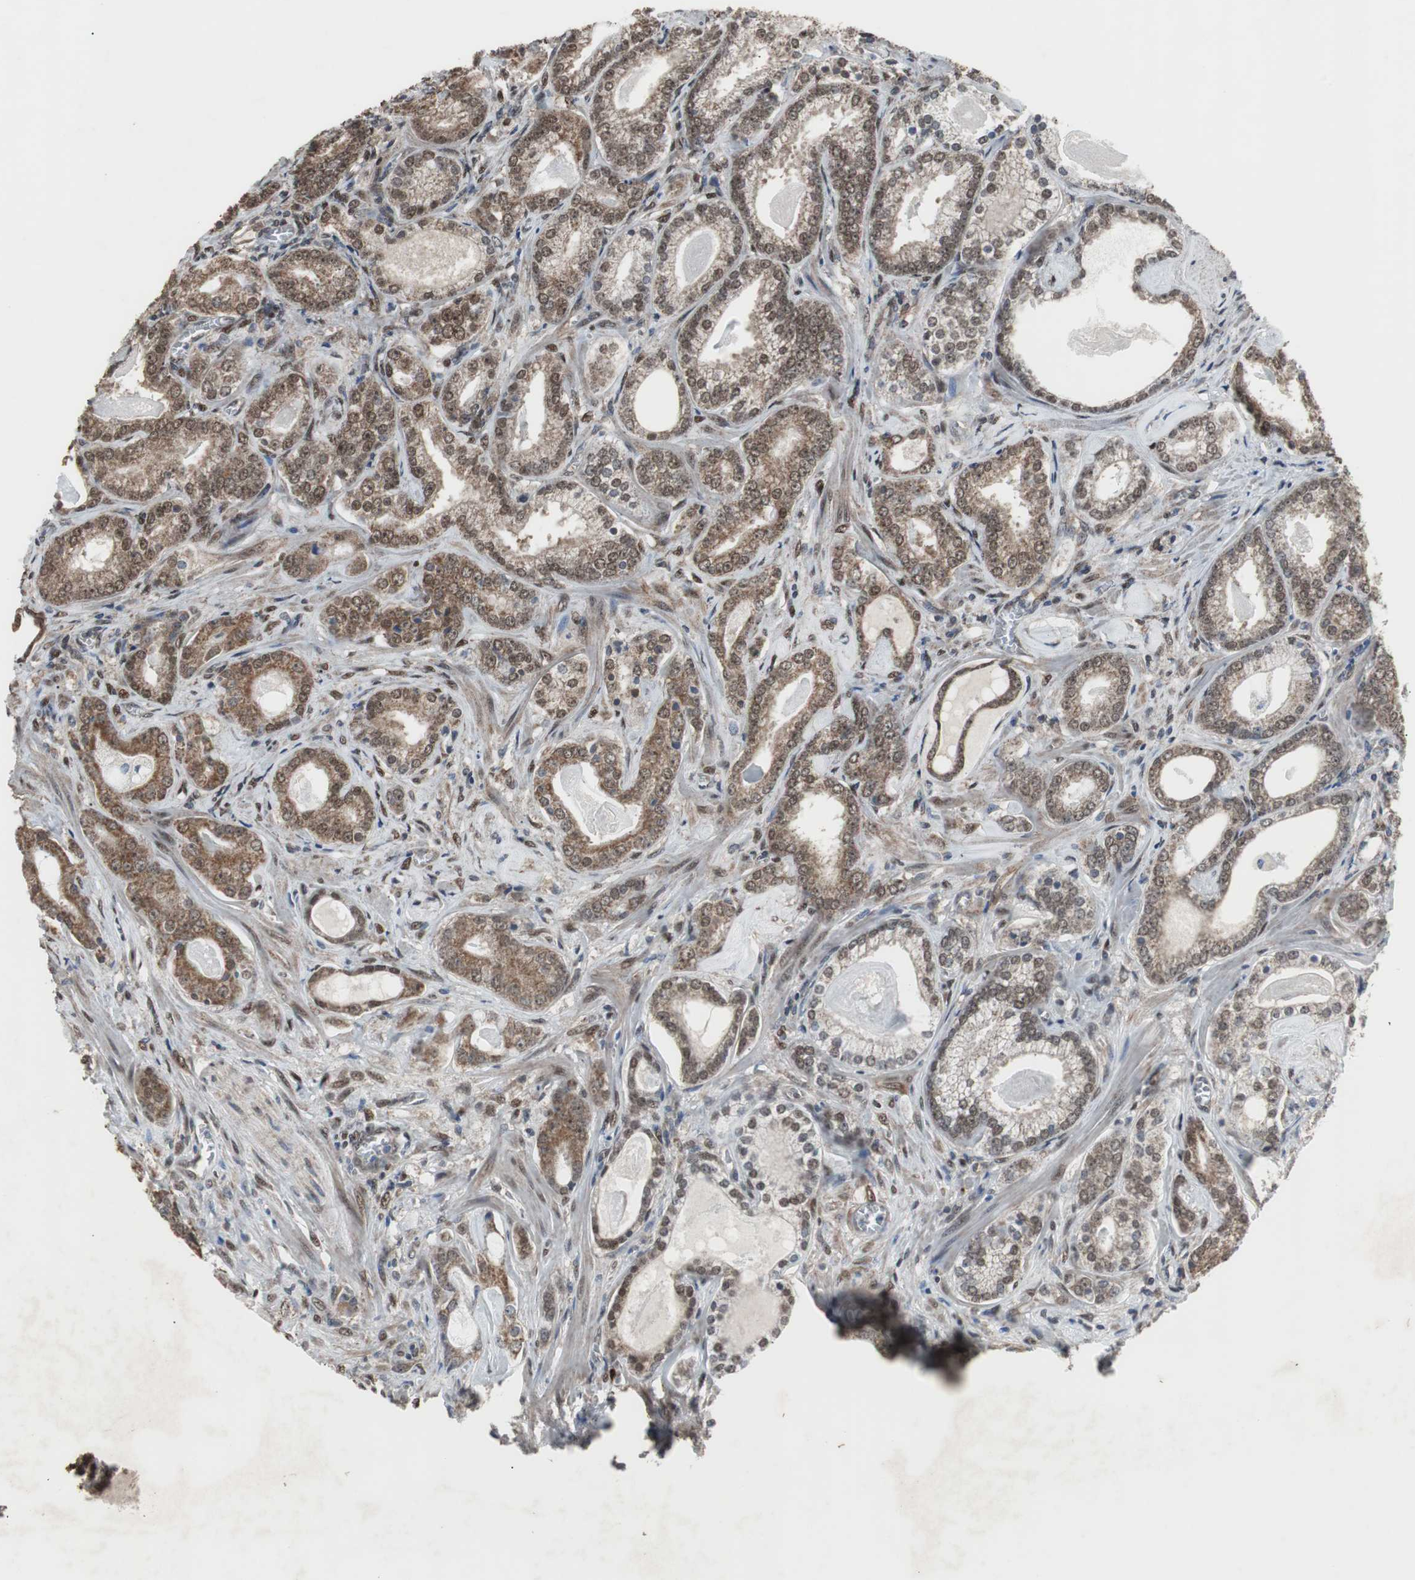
{"staining": {"intensity": "moderate", "quantity": ">75%", "location": "cytoplasmic/membranous,nuclear"}, "tissue": "prostate cancer", "cell_type": "Tumor cells", "image_type": "cancer", "snomed": [{"axis": "morphology", "description": "Adenocarcinoma, Low grade"}, {"axis": "topography", "description": "Prostate"}], "caption": "Protein expression analysis of human prostate cancer (adenocarcinoma (low-grade)) reveals moderate cytoplasmic/membranous and nuclear staining in approximately >75% of tumor cells.", "gene": "ZHX2", "patient": {"sex": "male", "age": 59}}